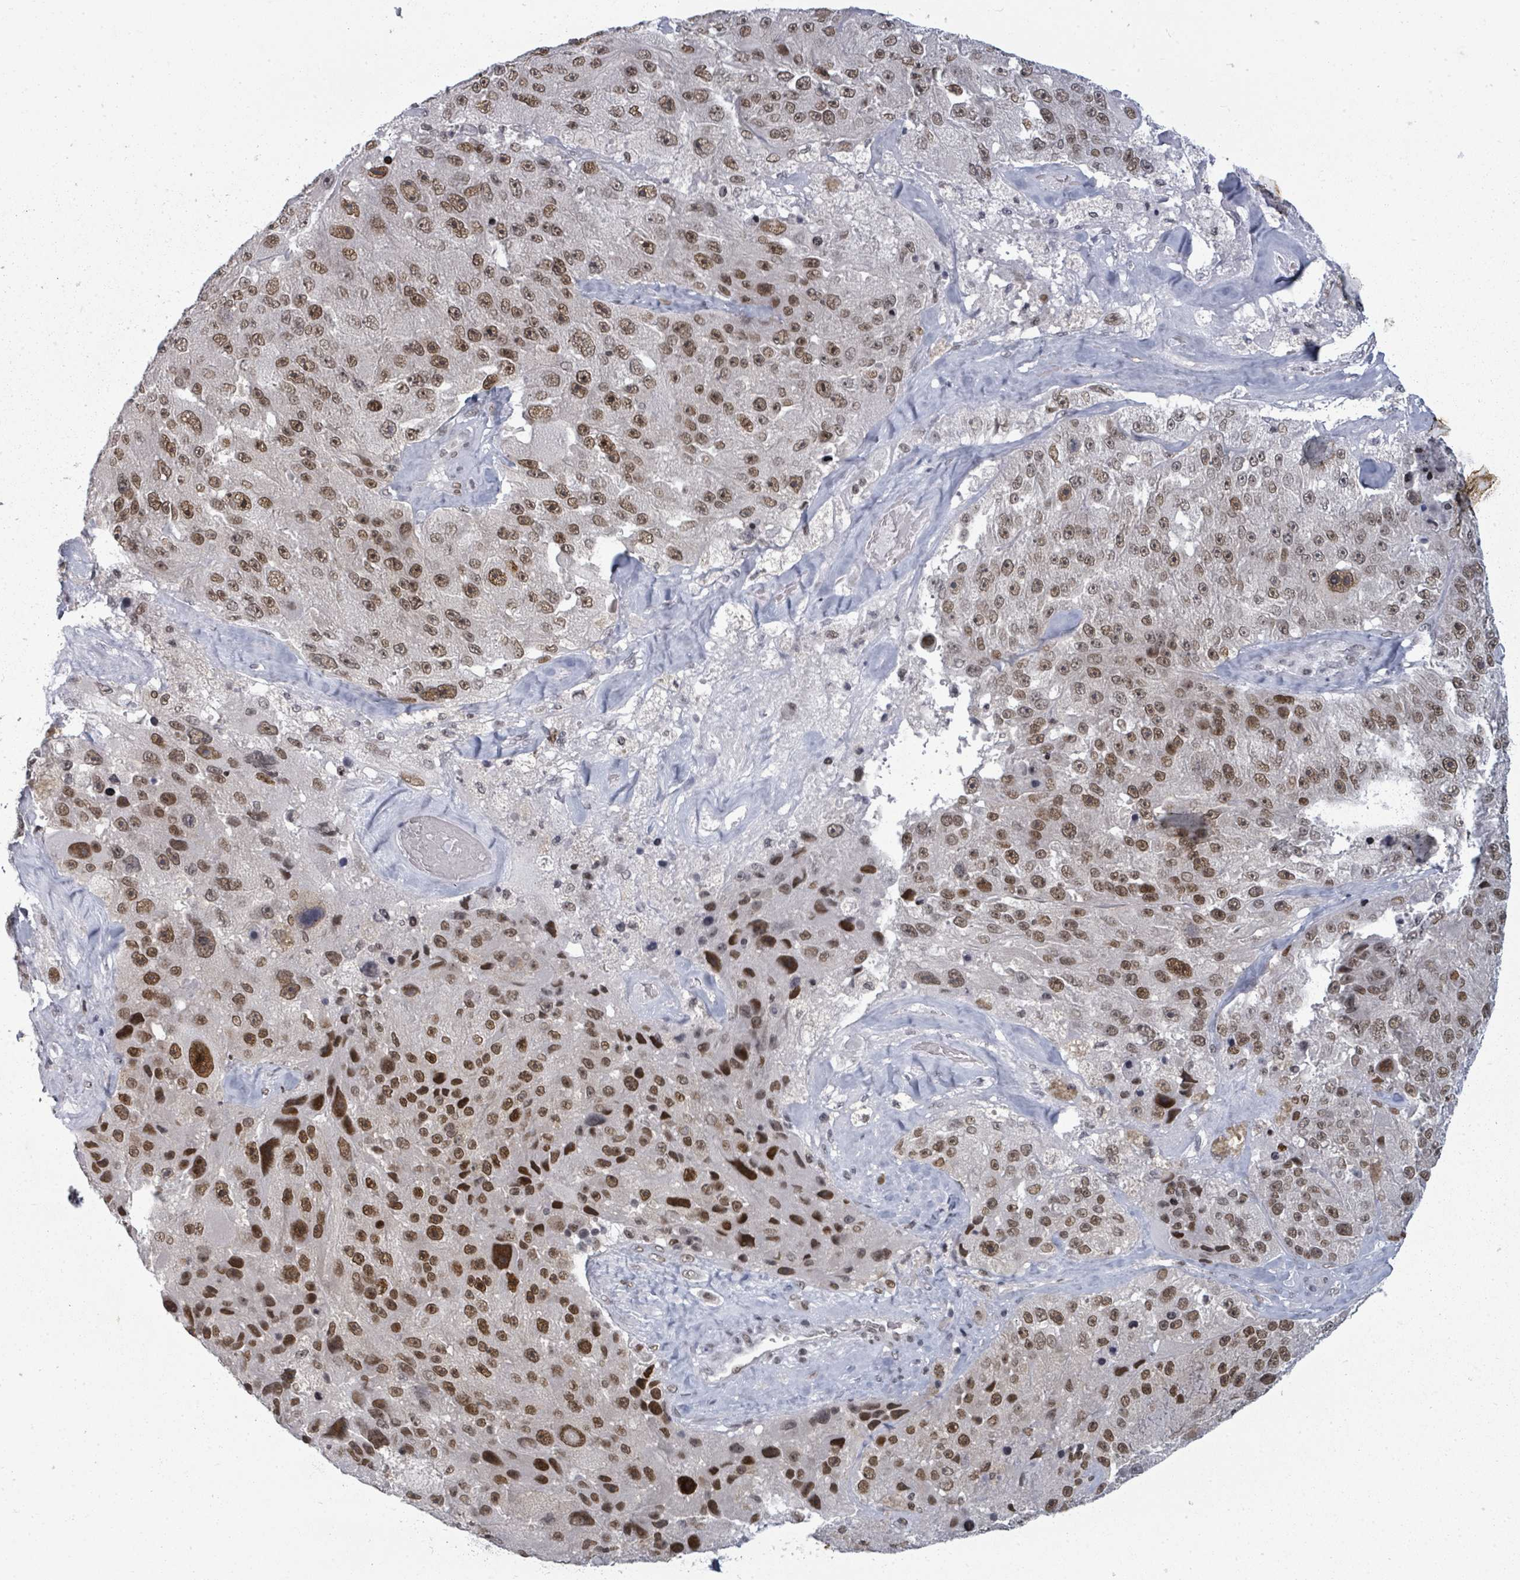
{"staining": {"intensity": "strong", "quantity": ">75%", "location": "nuclear"}, "tissue": "melanoma", "cell_type": "Tumor cells", "image_type": "cancer", "snomed": [{"axis": "morphology", "description": "Malignant melanoma, Metastatic site"}, {"axis": "topography", "description": "Lymph node"}], "caption": "Melanoma stained with a protein marker reveals strong staining in tumor cells.", "gene": "ERCC5", "patient": {"sex": "male", "age": 62}}